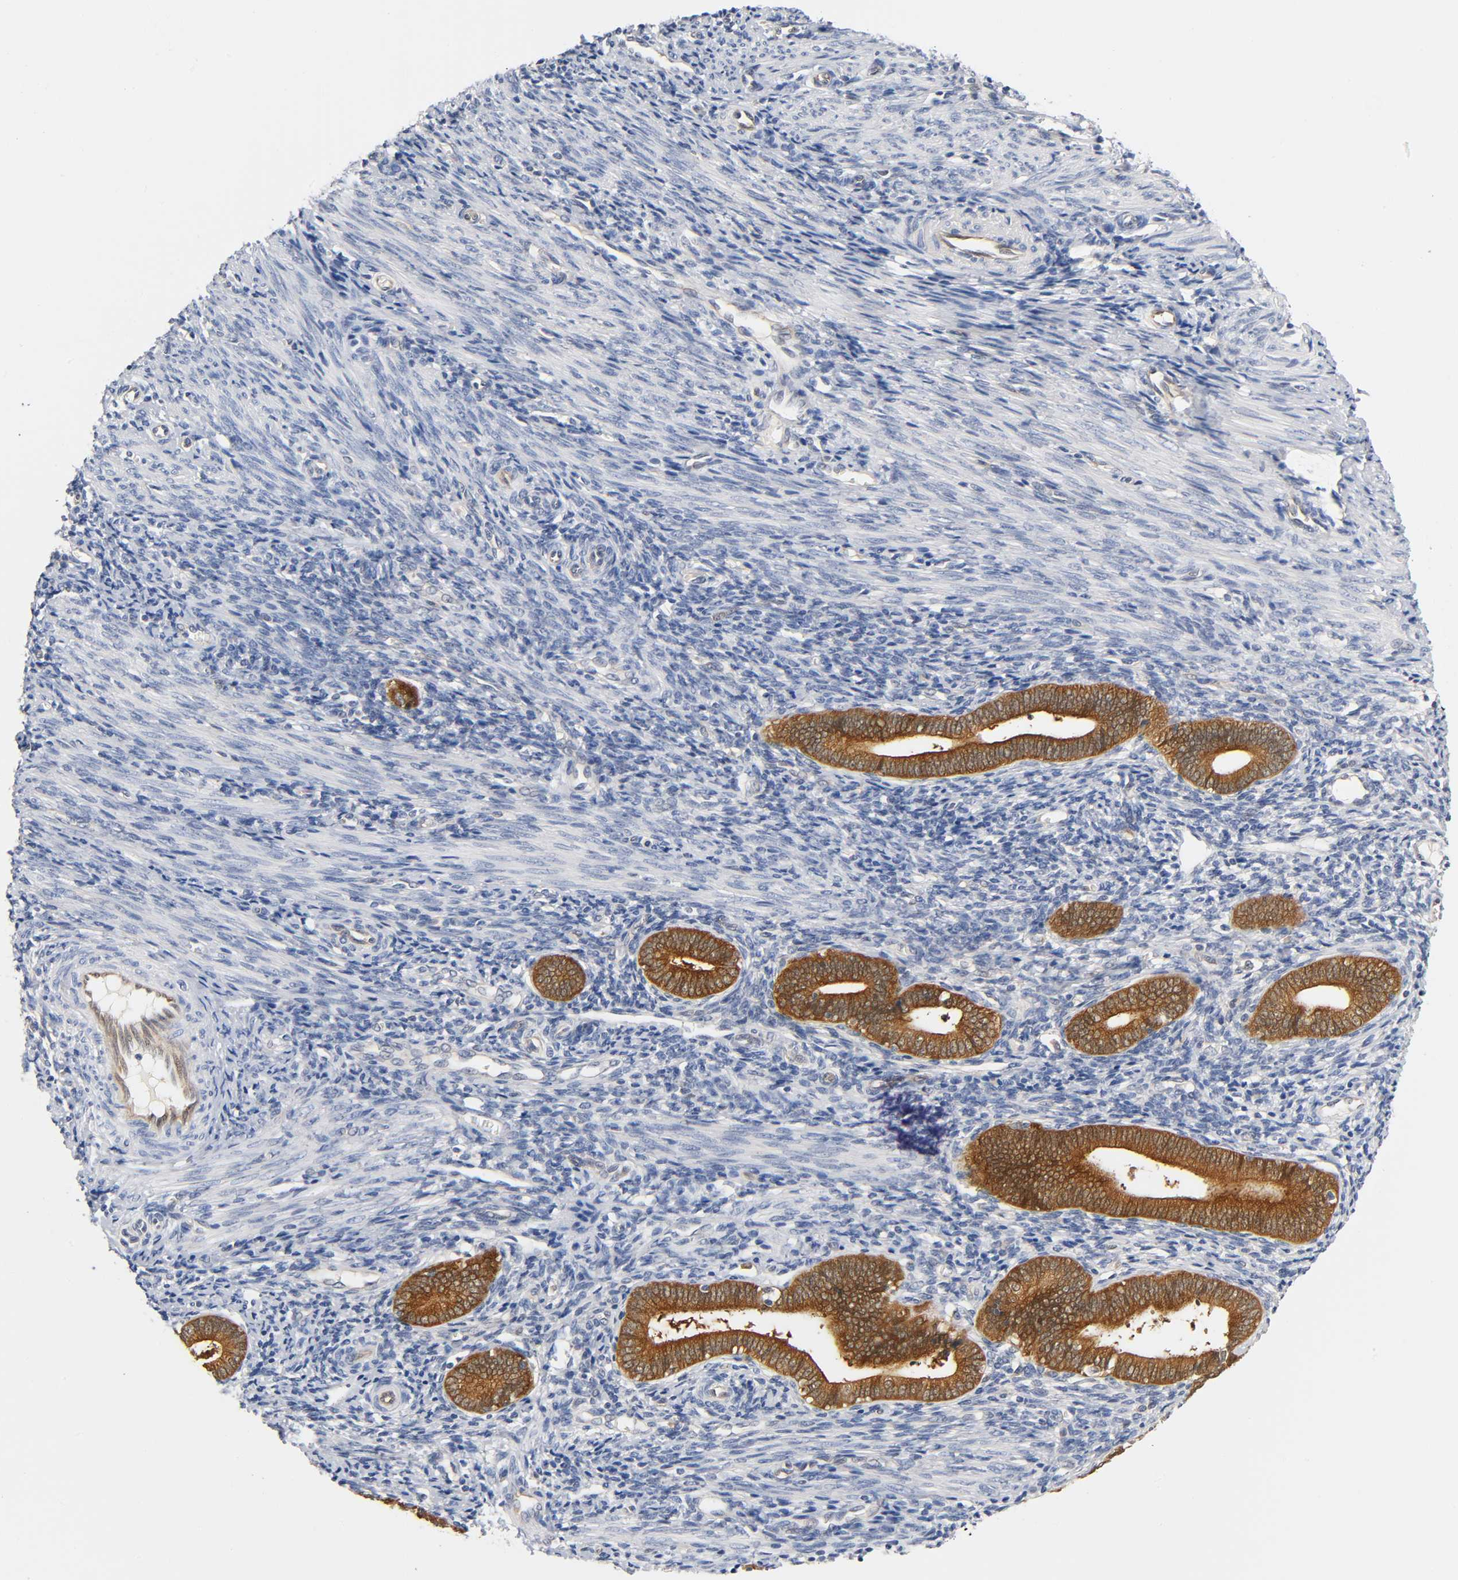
{"staining": {"intensity": "negative", "quantity": "none", "location": "none"}, "tissue": "endometrium", "cell_type": "Cells in endometrial stroma", "image_type": "normal", "snomed": [{"axis": "morphology", "description": "Normal tissue, NOS"}, {"axis": "topography", "description": "Uterus"}, {"axis": "topography", "description": "Endometrium"}], "caption": "Cells in endometrial stroma show no significant staining in normal endometrium. (DAB IHC, high magnification).", "gene": "FYN", "patient": {"sex": "female", "age": 33}}